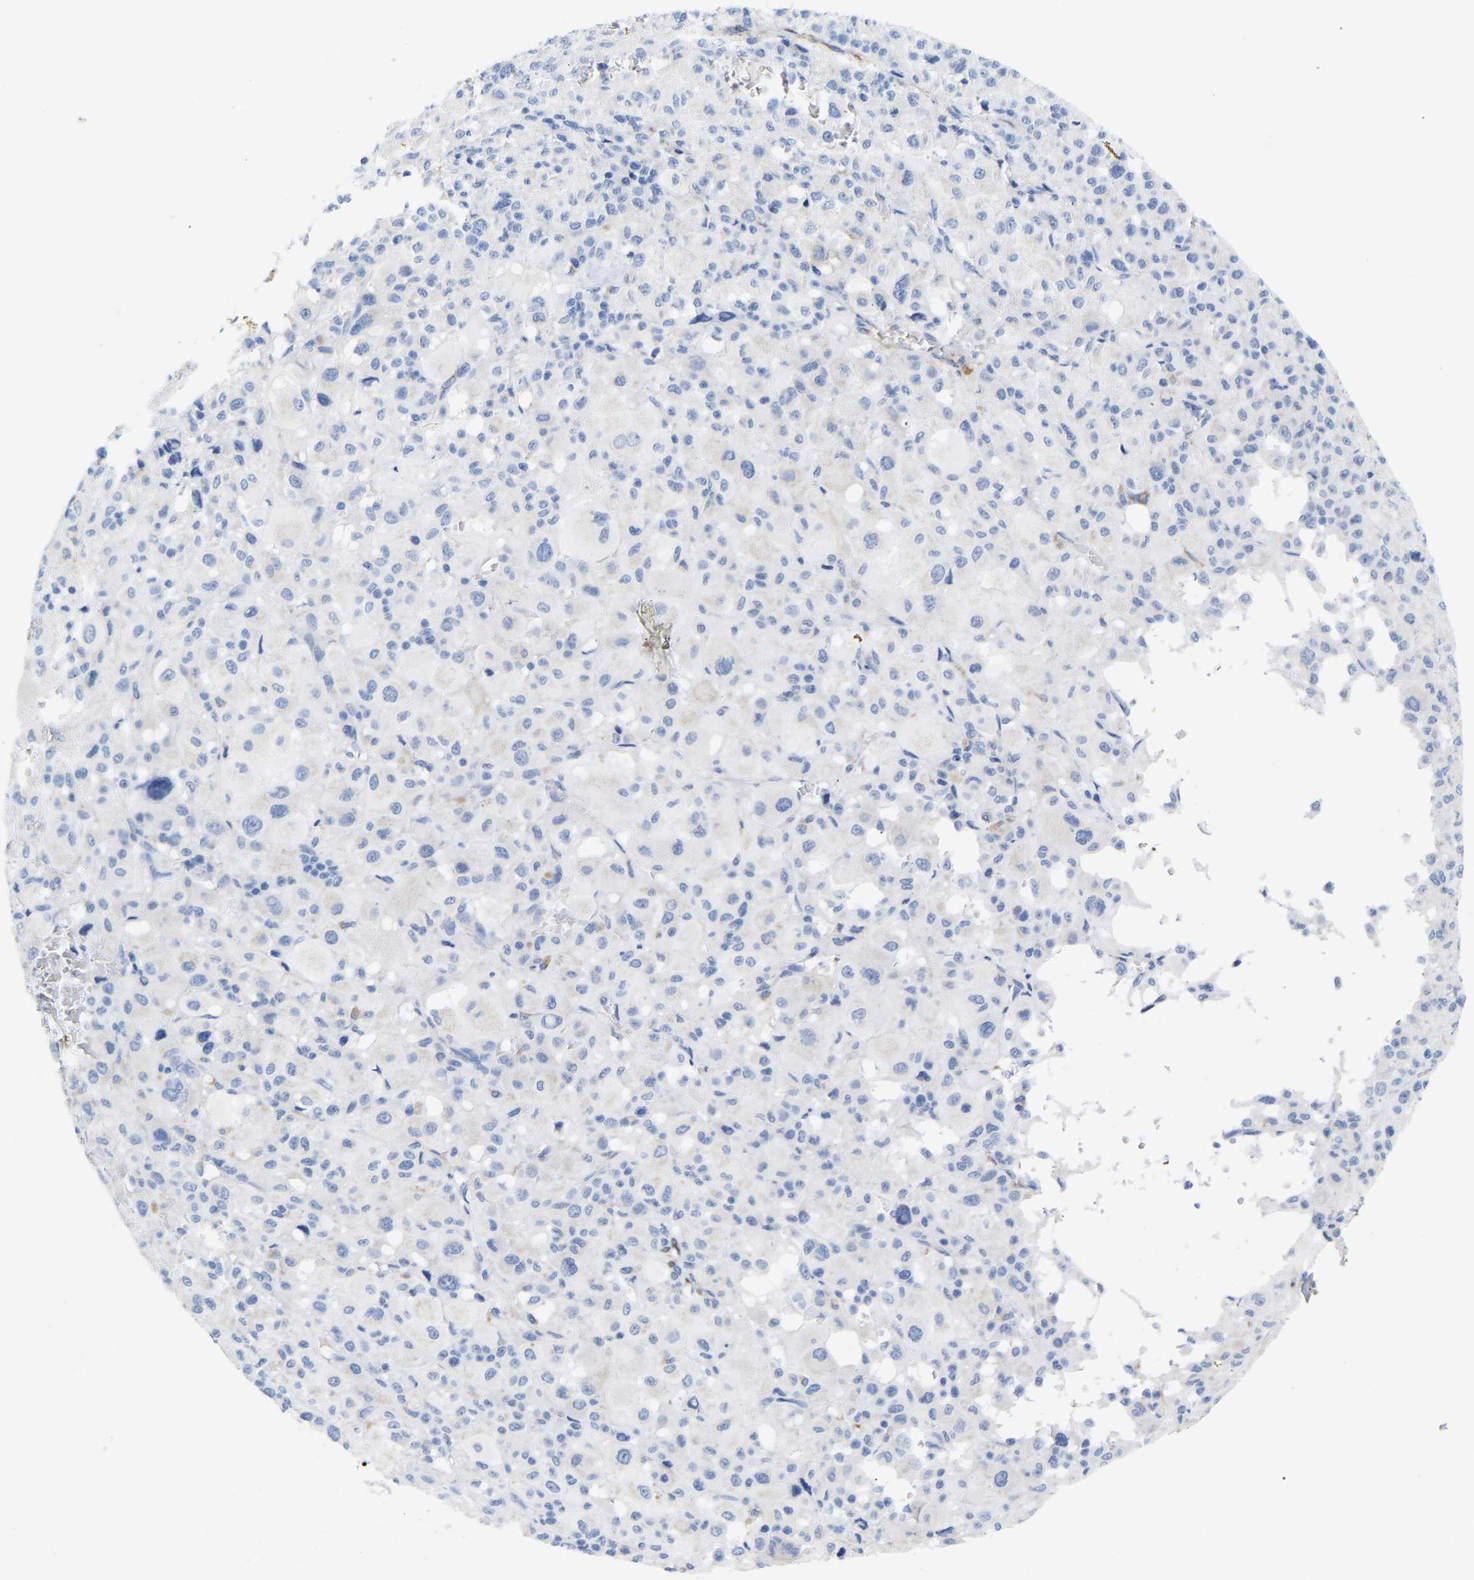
{"staining": {"intensity": "negative", "quantity": "none", "location": "none"}, "tissue": "melanoma", "cell_type": "Tumor cells", "image_type": "cancer", "snomed": [{"axis": "morphology", "description": "Malignant melanoma, Metastatic site"}, {"axis": "topography", "description": "Skin"}], "caption": "The micrograph demonstrates no staining of tumor cells in malignant melanoma (metastatic site).", "gene": "AMPH", "patient": {"sex": "female", "age": 74}}